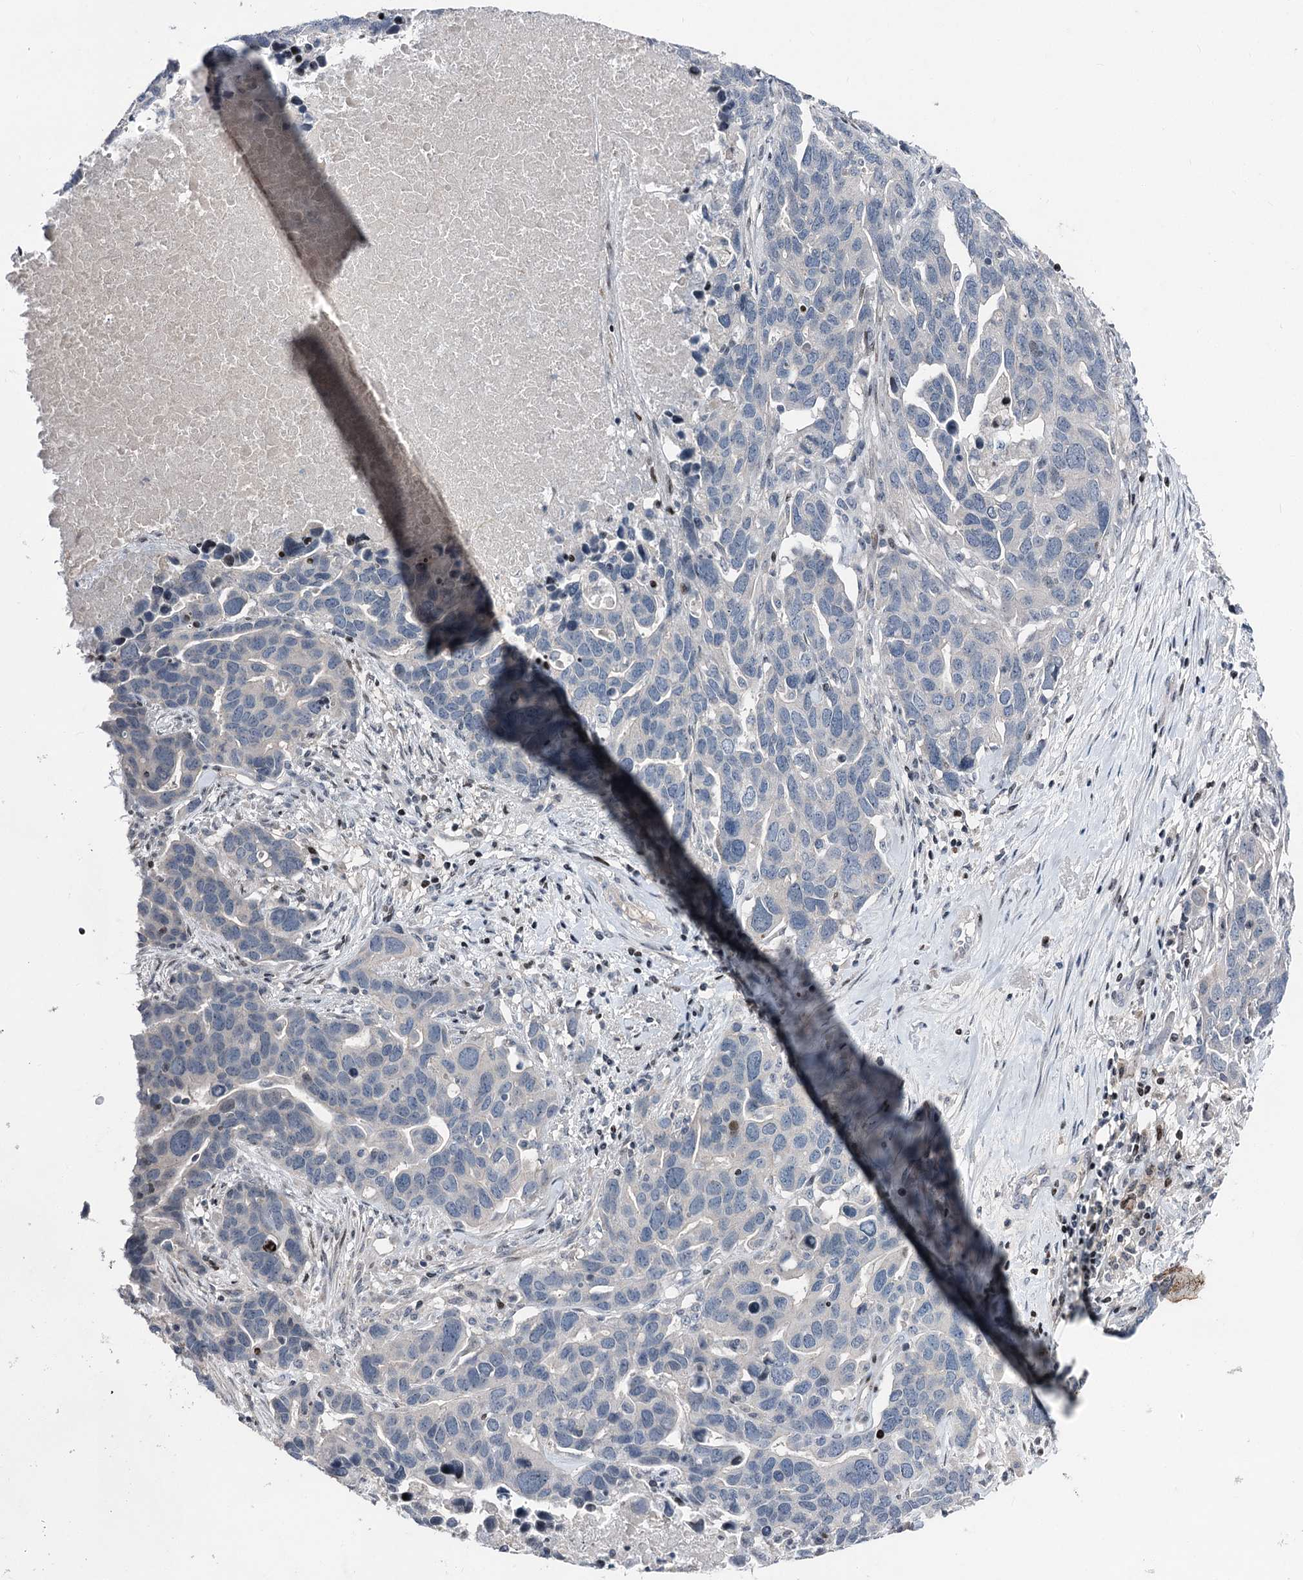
{"staining": {"intensity": "negative", "quantity": "none", "location": "none"}, "tissue": "ovarian cancer", "cell_type": "Tumor cells", "image_type": "cancer", "snomed": [{"axis": "morphology", "description": "Cystadenocarcinoma, serous, NOS"}, {"axis": "topography", "description": "Ovary"}], "caption": "IHC of human serous cystadenocarcinoma (ovarian) exhibits no staining in tumor cells.", "gene": "ITFG2", "patient": {"sex": "female", "age": 54}}